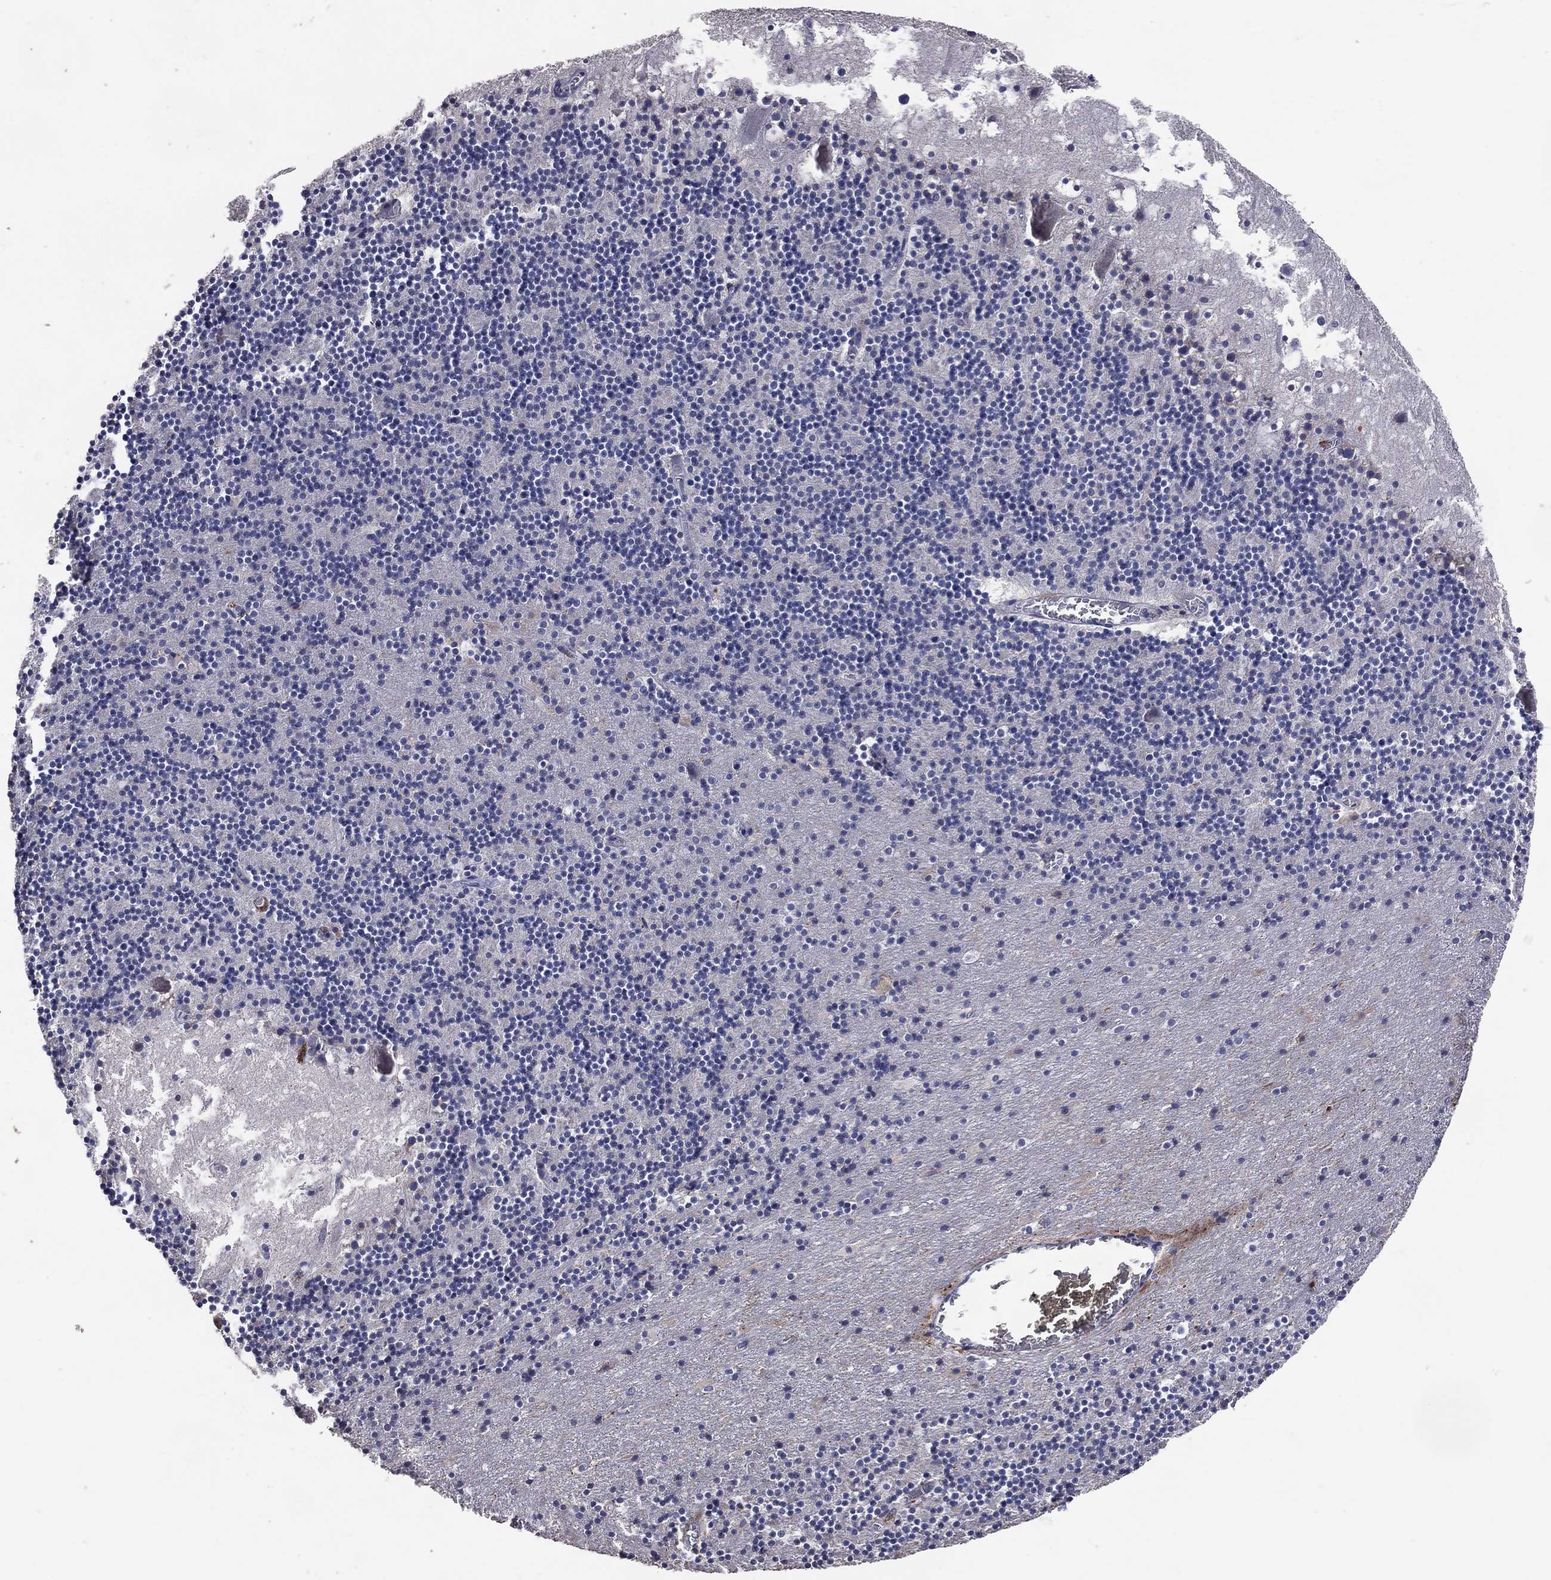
{"staining": {"intensity": "negative", "quantity": "none", "location": "none"}, "tissue": "cerebellum", "cell_type": "Cells in granular layer", "image_type": "normal", "snomed": [{"axis": "morphology", "description": "Normal tissue, NOS"}, {"axis": "topography", "description": "Cerebellum"}], "caption": "The immunohistochemistry (IHC) histopathology image has no significant expression in cells in granular layer of cerebellum. (DAB IHC, high magnification).", "gene": "DNAH7", "patient": {"sex": "male", "age": 37}}